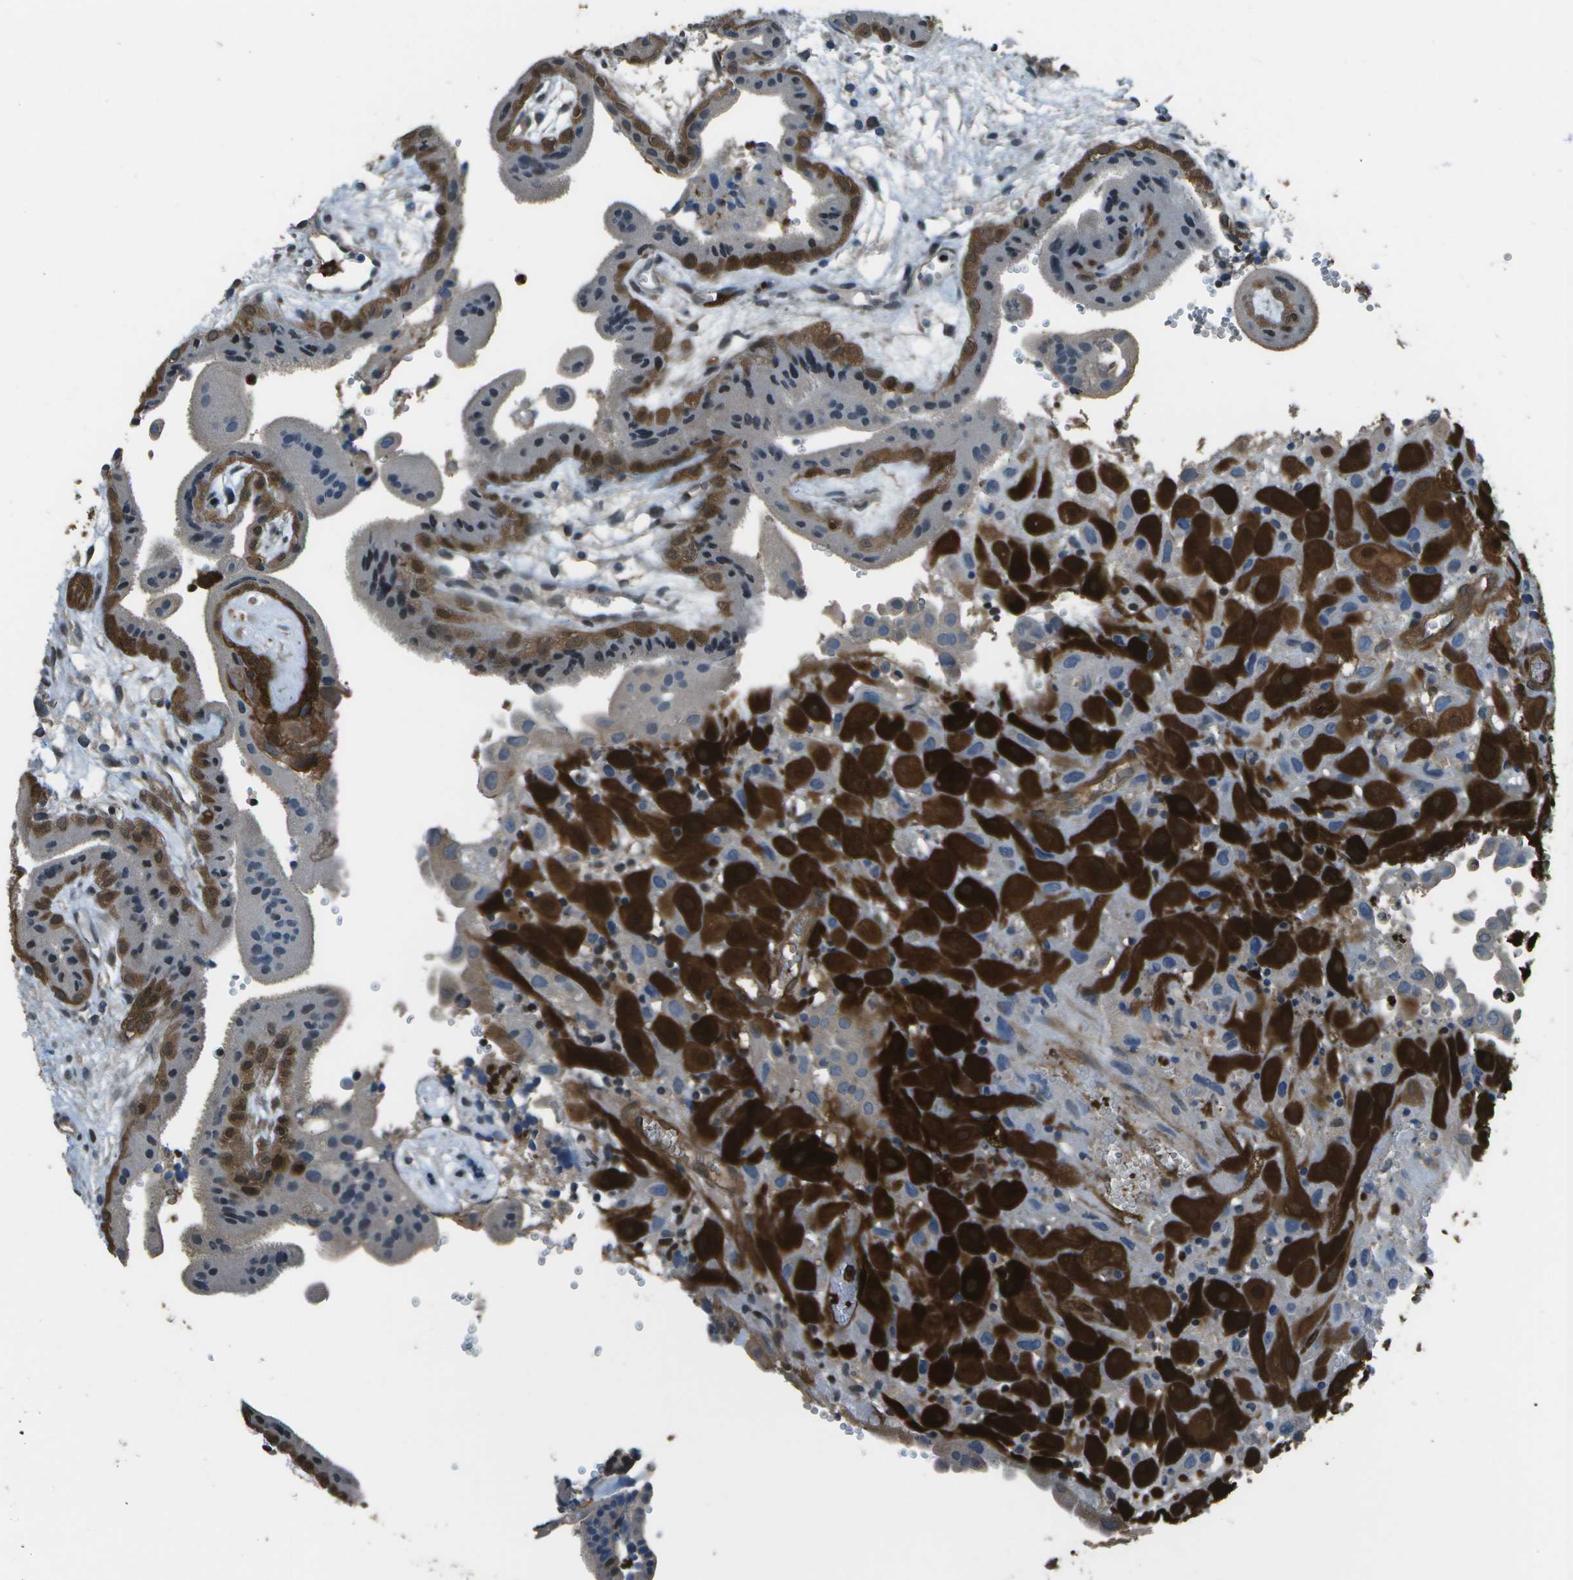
{"staining": {"intensity": "strong", "quantity": "25%-75%", "location": "cytoplasmic/membranous"}, "tissue": "placenta", "cell_type": "Decidual cells", "image_type": "normal", "snomed": [{"axis": "morphology", "description": "Normal tissue, NOS"}, {"axis": "topography", "description": "Placenta"}], "caption": "Immunohistochemical staining of benign human placenta reveals 25%-75% levels of strong cytoplasmic/membranous protein staining in approximately 25%-75% of decidual cells.", "gene": "PDLIM1", "patient": {"sex": "female", "age": 18}}